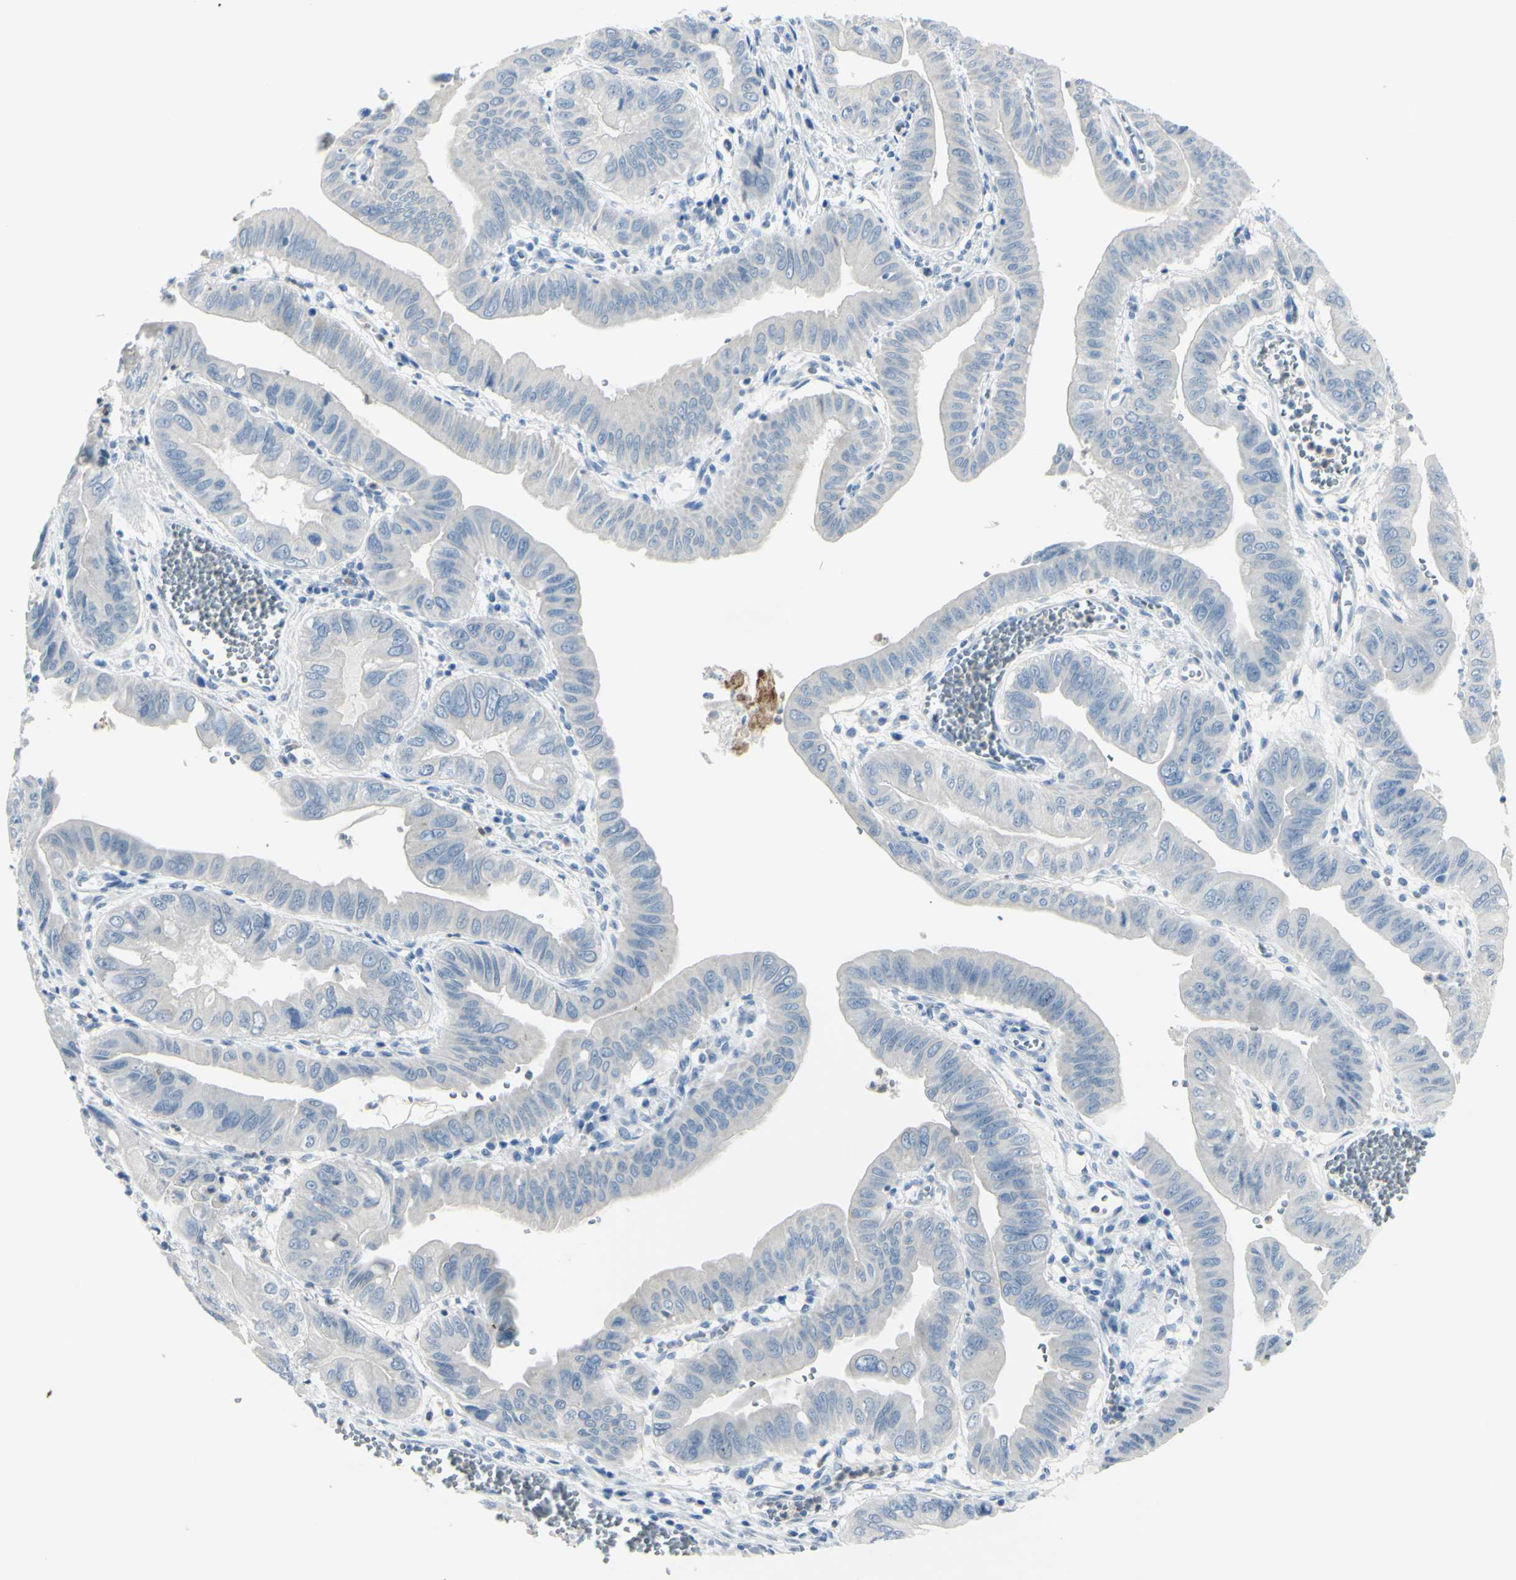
{"staining": {"intensity": "negative", "quantity": "none", "location": "none"}, "tissue": "pancreatic cancer", "cell_type": "Tumor cells", "image_type": "cancer", "snomed": [{"axis": "morphology", "description": "Normal tissue, NOS"}, {"axis": "topography", "description": "Lymph node"}], "caption": "A high-resolution image shows immunohistochemistry staining of pancreatic cancer, which demonstrates no significant staining in tumor cells.", "gene": "ZNF557", "patient": {"sex": "male", "age": 50}}